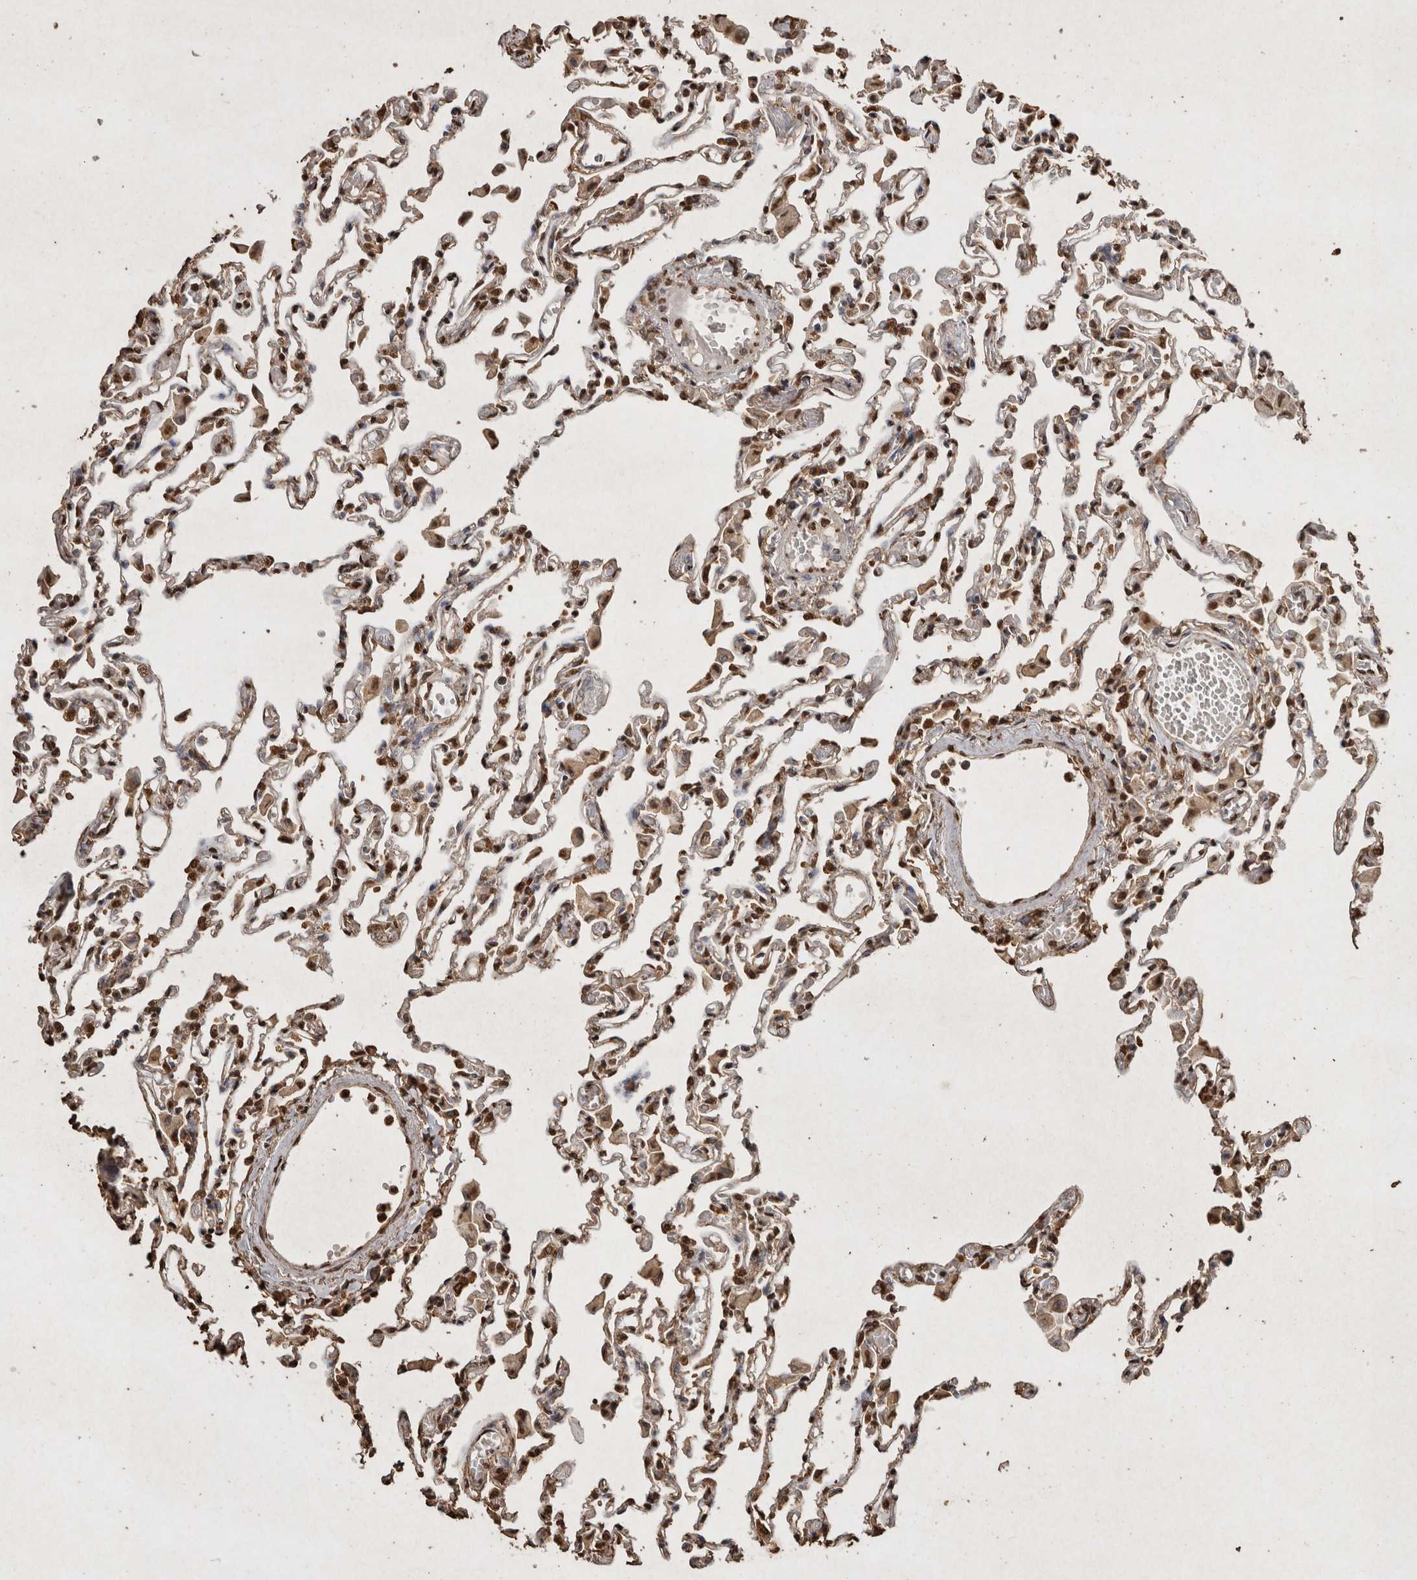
{"staining": {"intensity": "strong", "quantity": ">75%", "location": "nuclear"}, "tissue": "lung", "cell_type": "Alveolar cells", "image_type": "normal", "snomed": [{"axis": "morphology", "description": "Normal tissue, NOS"}, {"axis": "topography", "description": "Bronchus"}, {"axis": "topography", "description": "Lung"}], "caption": "Lung stained for a protein reveals strong nuclear positivity in alveolar cells. (Brightfield microscopy of DAB IHC at high magnification).", "gene": "FSTL3", "patient": {"sex": "female", "age": 49}}